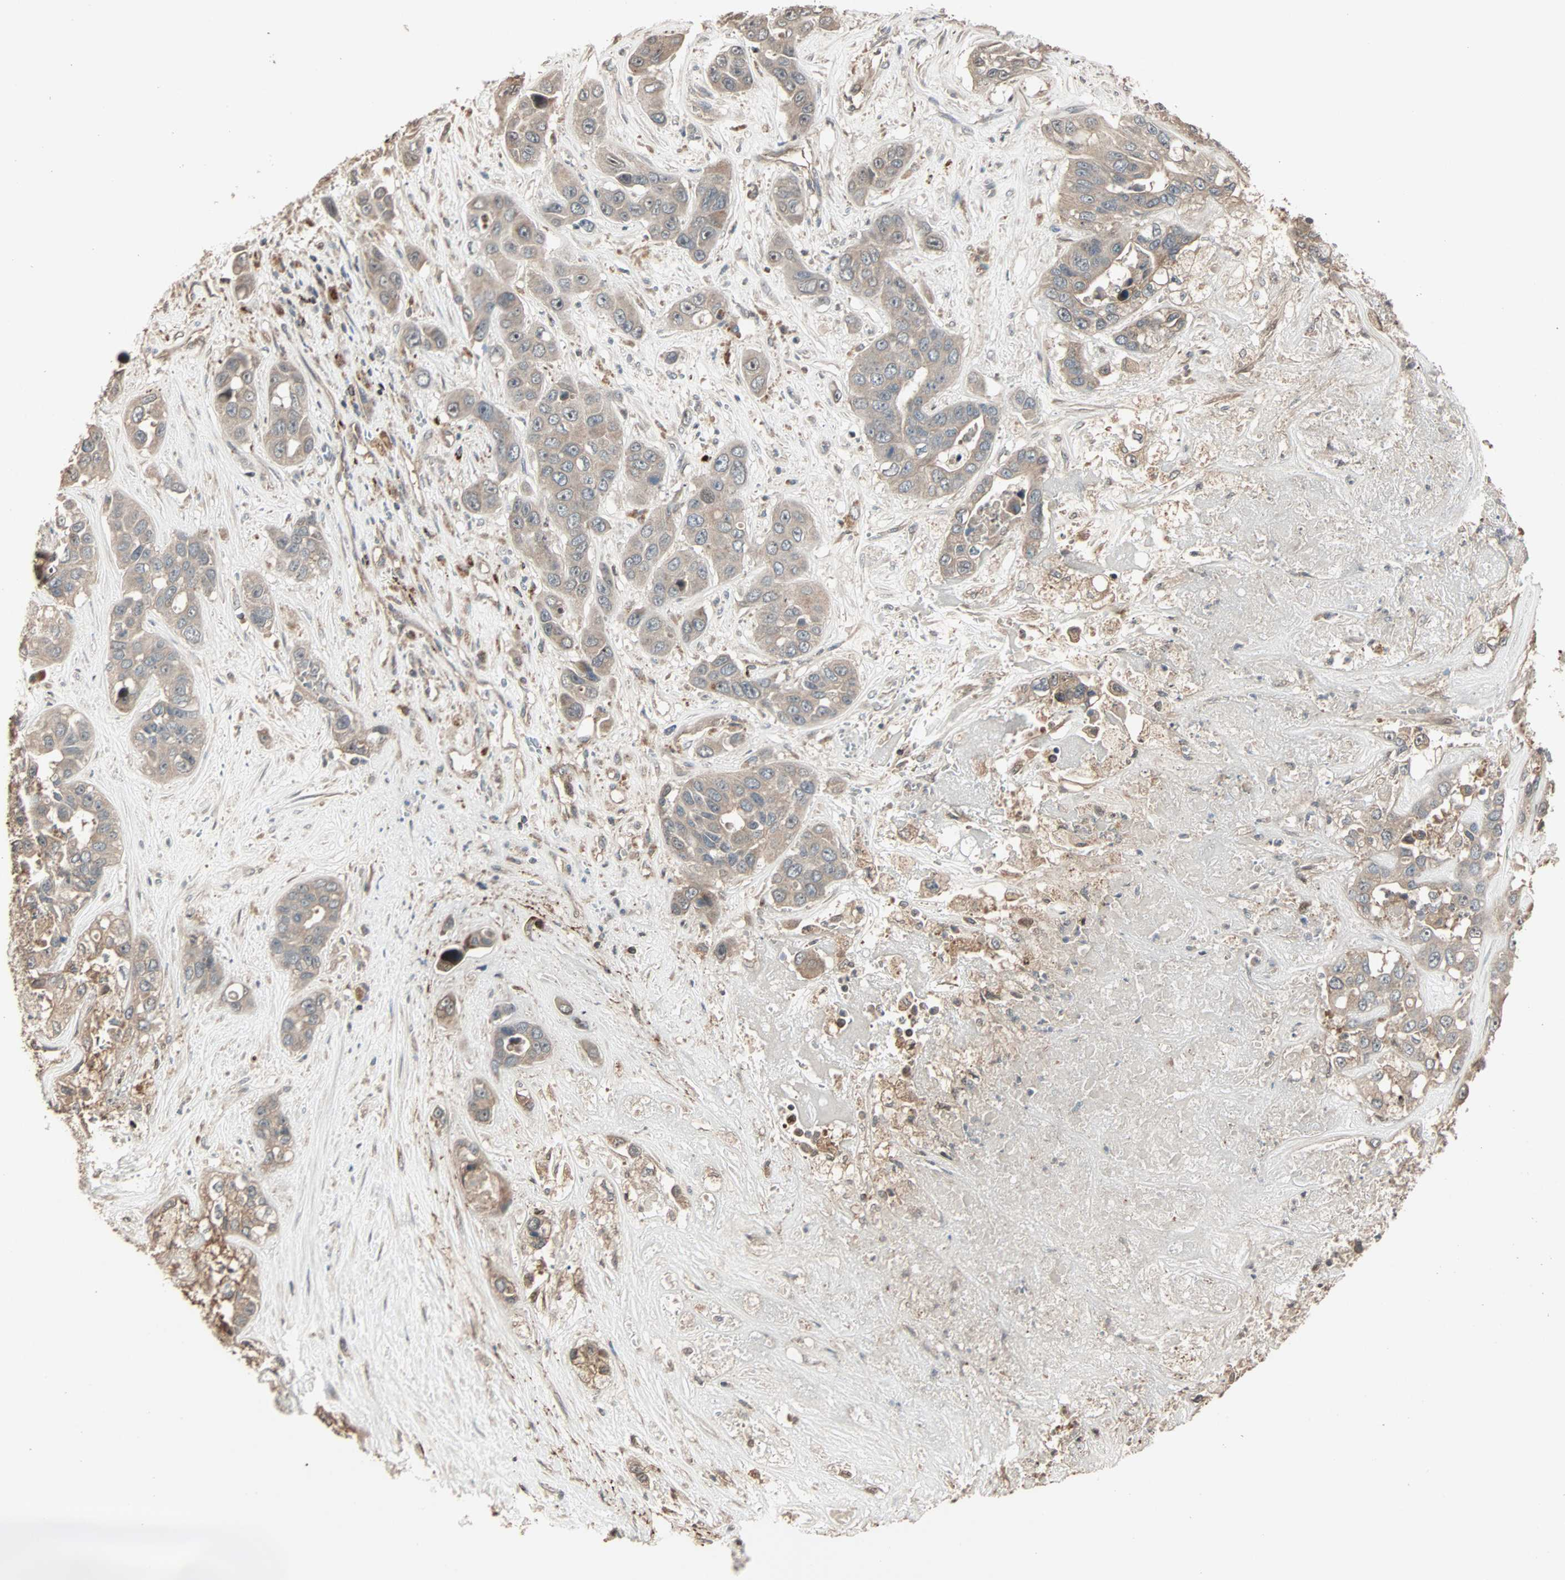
{"staining": {"intensity": "weak", "quantity": ">75%", "location": "cytoplasmic/membranous"}, "tissue": "liver cancer", "cell_type": "Tumor cells", "image_type": "cancer", "snomed": [{"axis": "morphology", "description": "Cholangiocarcinoma"}, {"axis": "topography", "description": "Liver"}], "caption": "The photomicrograph demonstrates immunohistochemical staining of cholangiocarcinoma (liver). There is weak cytoplasmic/membranous staining is seen in about >75% of tumor cells. (DAB IHC, brown staining for protein, blue staining for nuclei).", "gene": "CALCRL", "patient": {"sex": "female", "age": 52}}